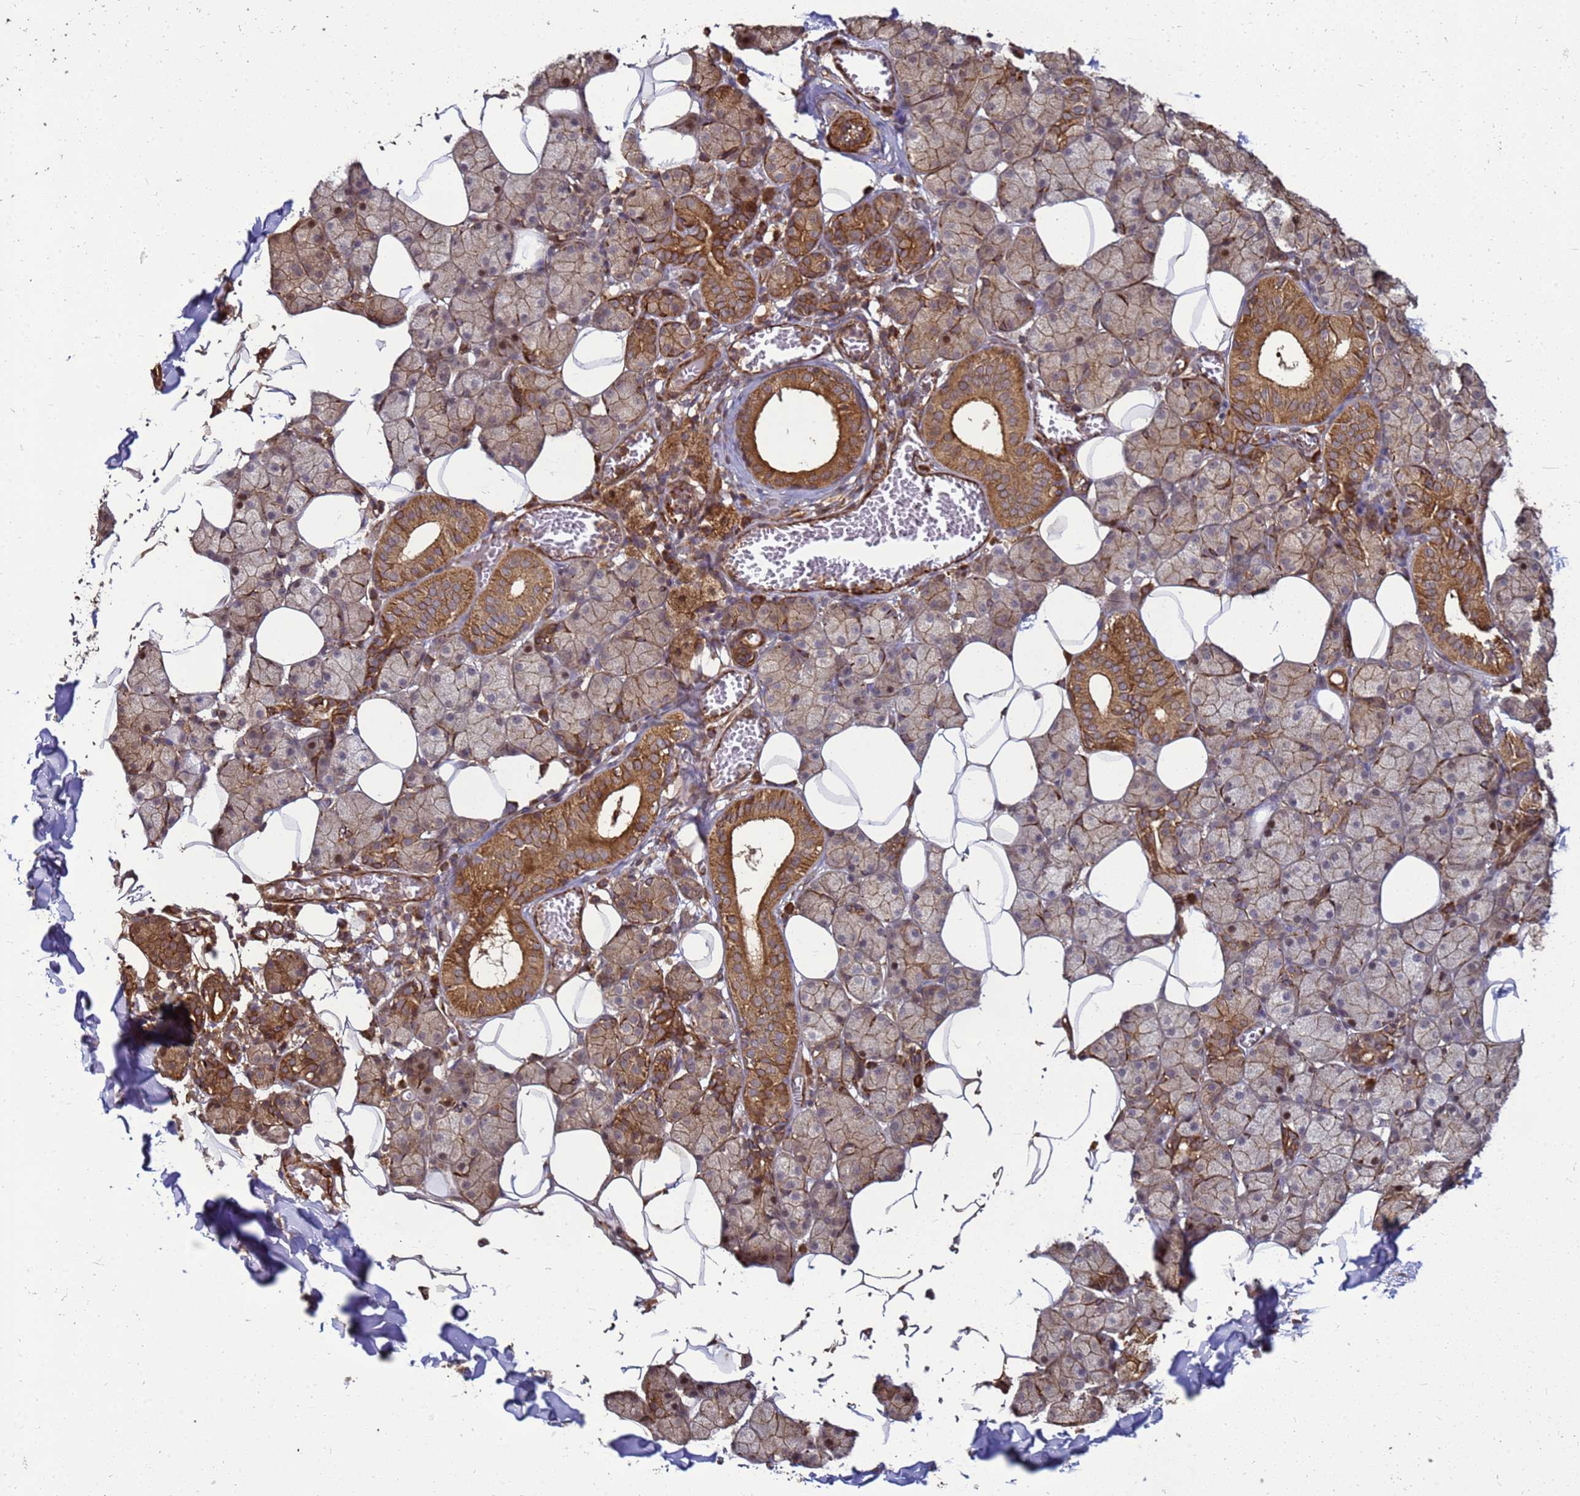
{"staining": {"intensity": "strong", "quantity": "25%-75%", "location": "cytoplasmic/membranous"}, "tissue": "salivary gland", "cell_type": "Glandular cells", "image_type": "normal", "snomed": [{"axis": "morphology", "description": "Normal tissue, NOS"}, {"axis": "topography", "description": "Salivary gland"}], "caption": "This is an image of immunohistochemistry (IHC) staining of normal salivary gland, which shows strong positivity in the cytoplasmic/membranous of glandular cells.", "gene": "CNOT1", "patient": {"sex": "female", "age": 33}}